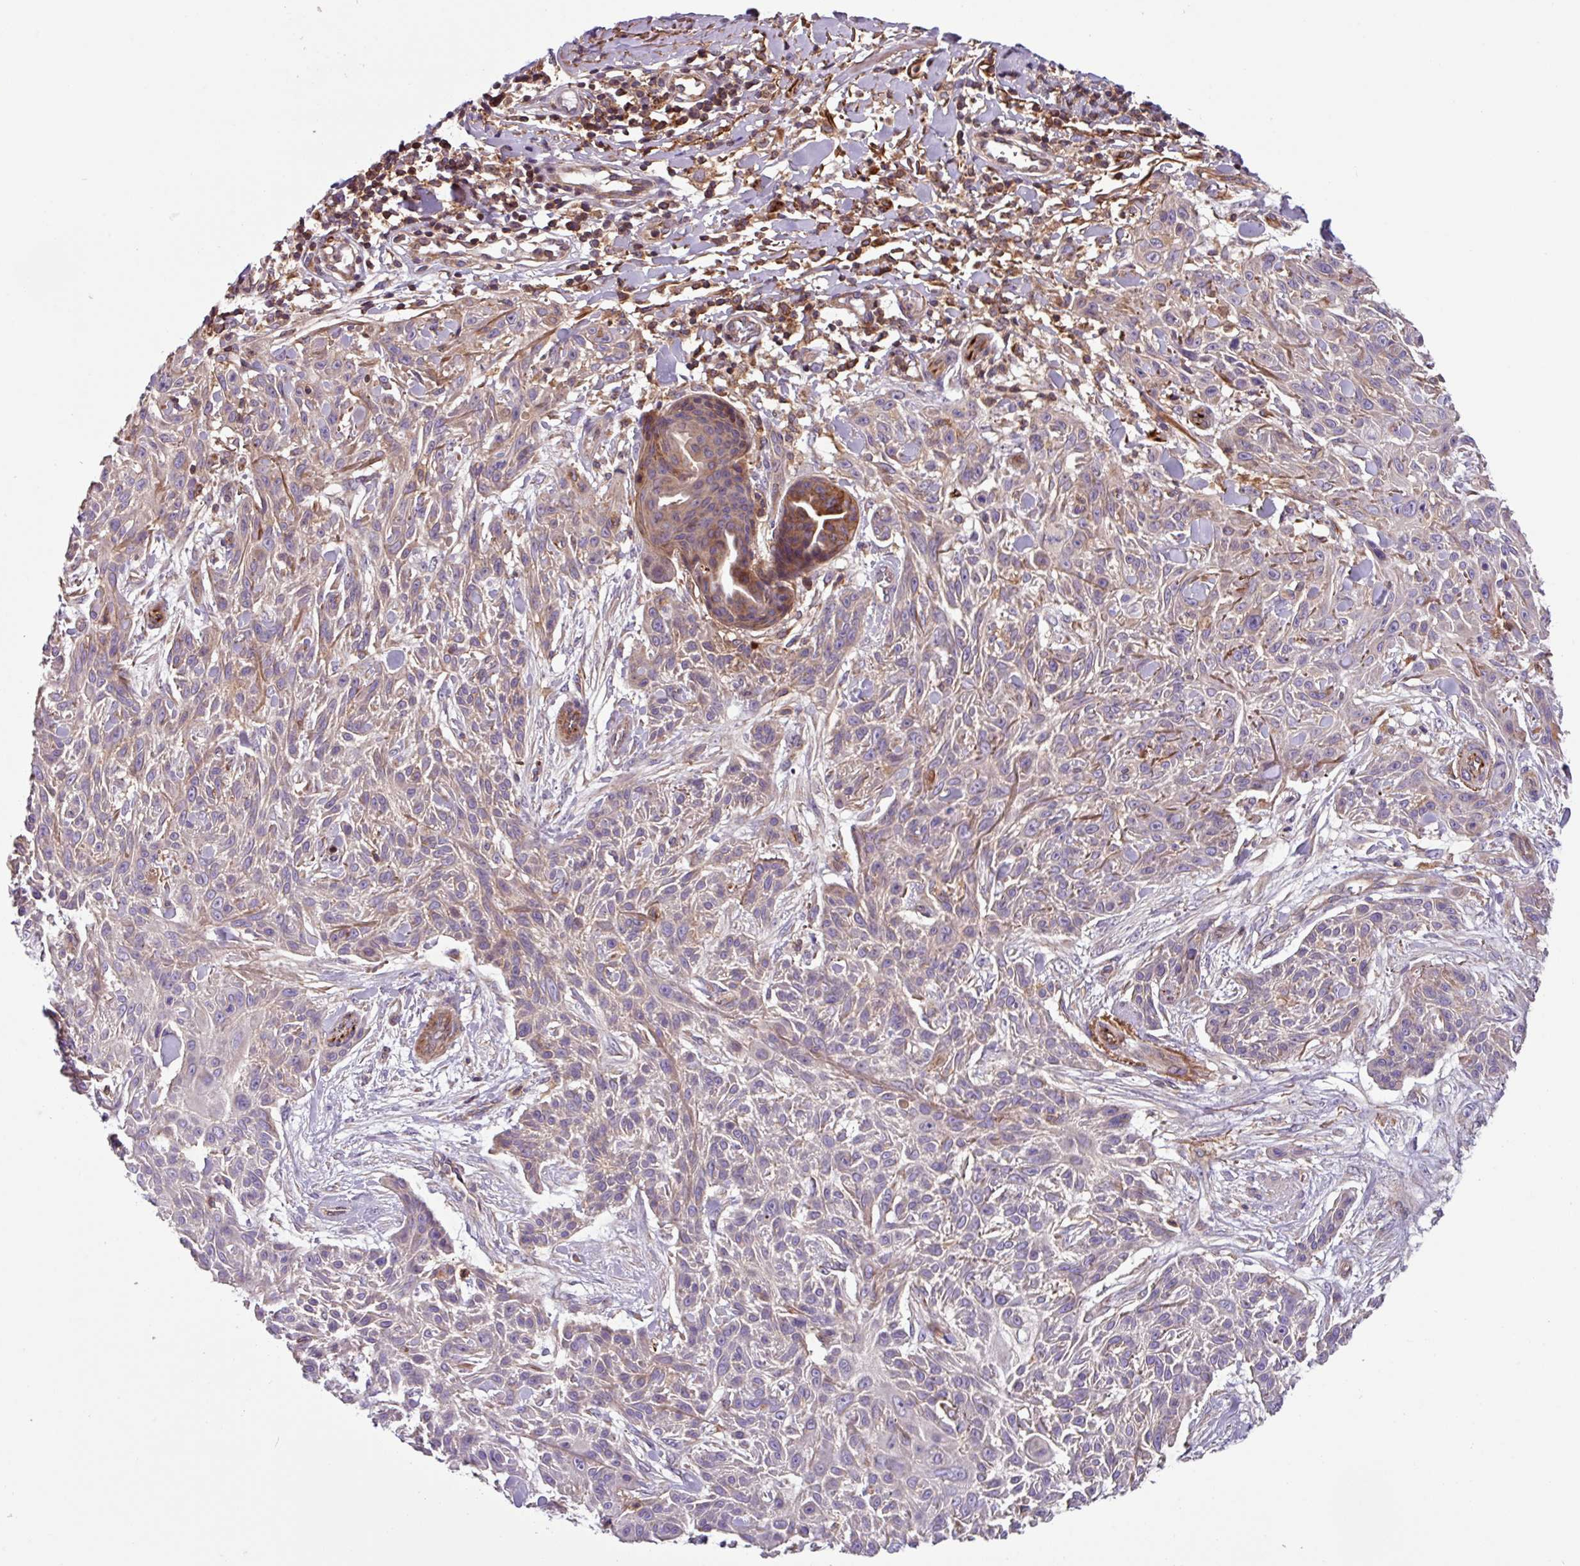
{"staining": {"intensity": "weak", "quantity": "25%-75%", "location": "cytoplasmic/membranous"}, "tissue": "skin cancer", "cell_type": "Tumor cells", "image_type": "cancer", "snomed": [{"axis": "morphology", "description": "Squamous cell carcinoma, NOS"}, {"axis": "topography", "description": "Skin"}], "caption": "Squamous cell carcinoma (skin) was stained to show a protein in brown. There is low levels of weak cytoplasmic/membranous staining in about 25%-75% of tumor cells.", "gene": "PLEKHD1", "patient": {"sex": "male", "age": 86}}